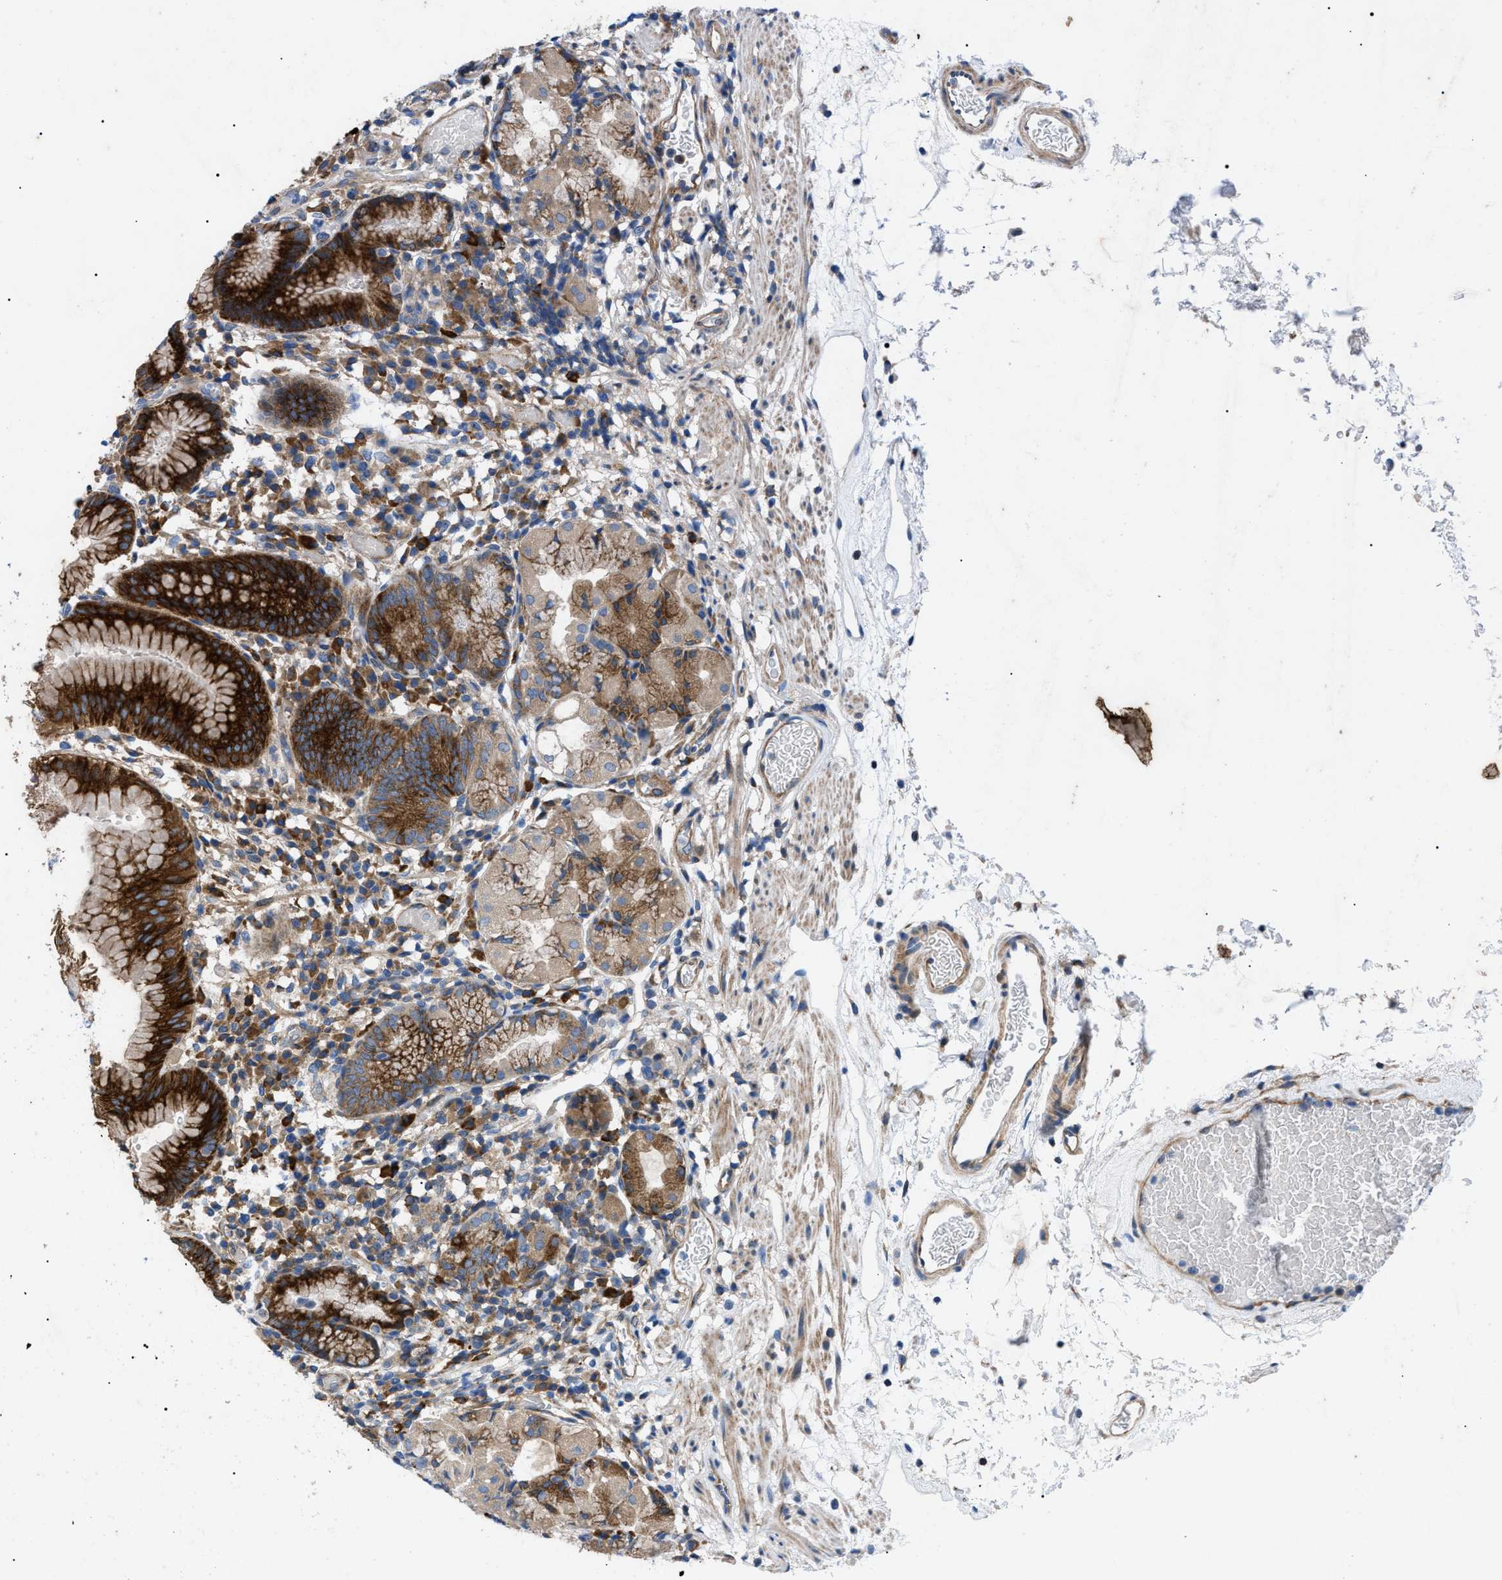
{"staining": {"intensity": "strong", "quantity": "25%-75%", "location": "cytoplasmic/membranous"}, "tissue": "stomach", "cell_type": "Glandular cells", "image_type": "normal", "snomed": [{"axis": "morphology", "description": "Normal tissue, NOS"}, {"axis": "topography", "description": "Stomach"}, {"axis": "topography", "description": "Stomach, lower"}], "caption": "Immunohistochemistry (IHC) photomicrograph of normal stomach: stomach stained using IHC demonstrates high levels of strong protein expression localized specifically in the cytoplasmic/membranous of glandular cells, appearing as a cytoplasmic/membranous brown color.", "gene": "HSPB8", "patient": {"sex": "female", "age": 75}}